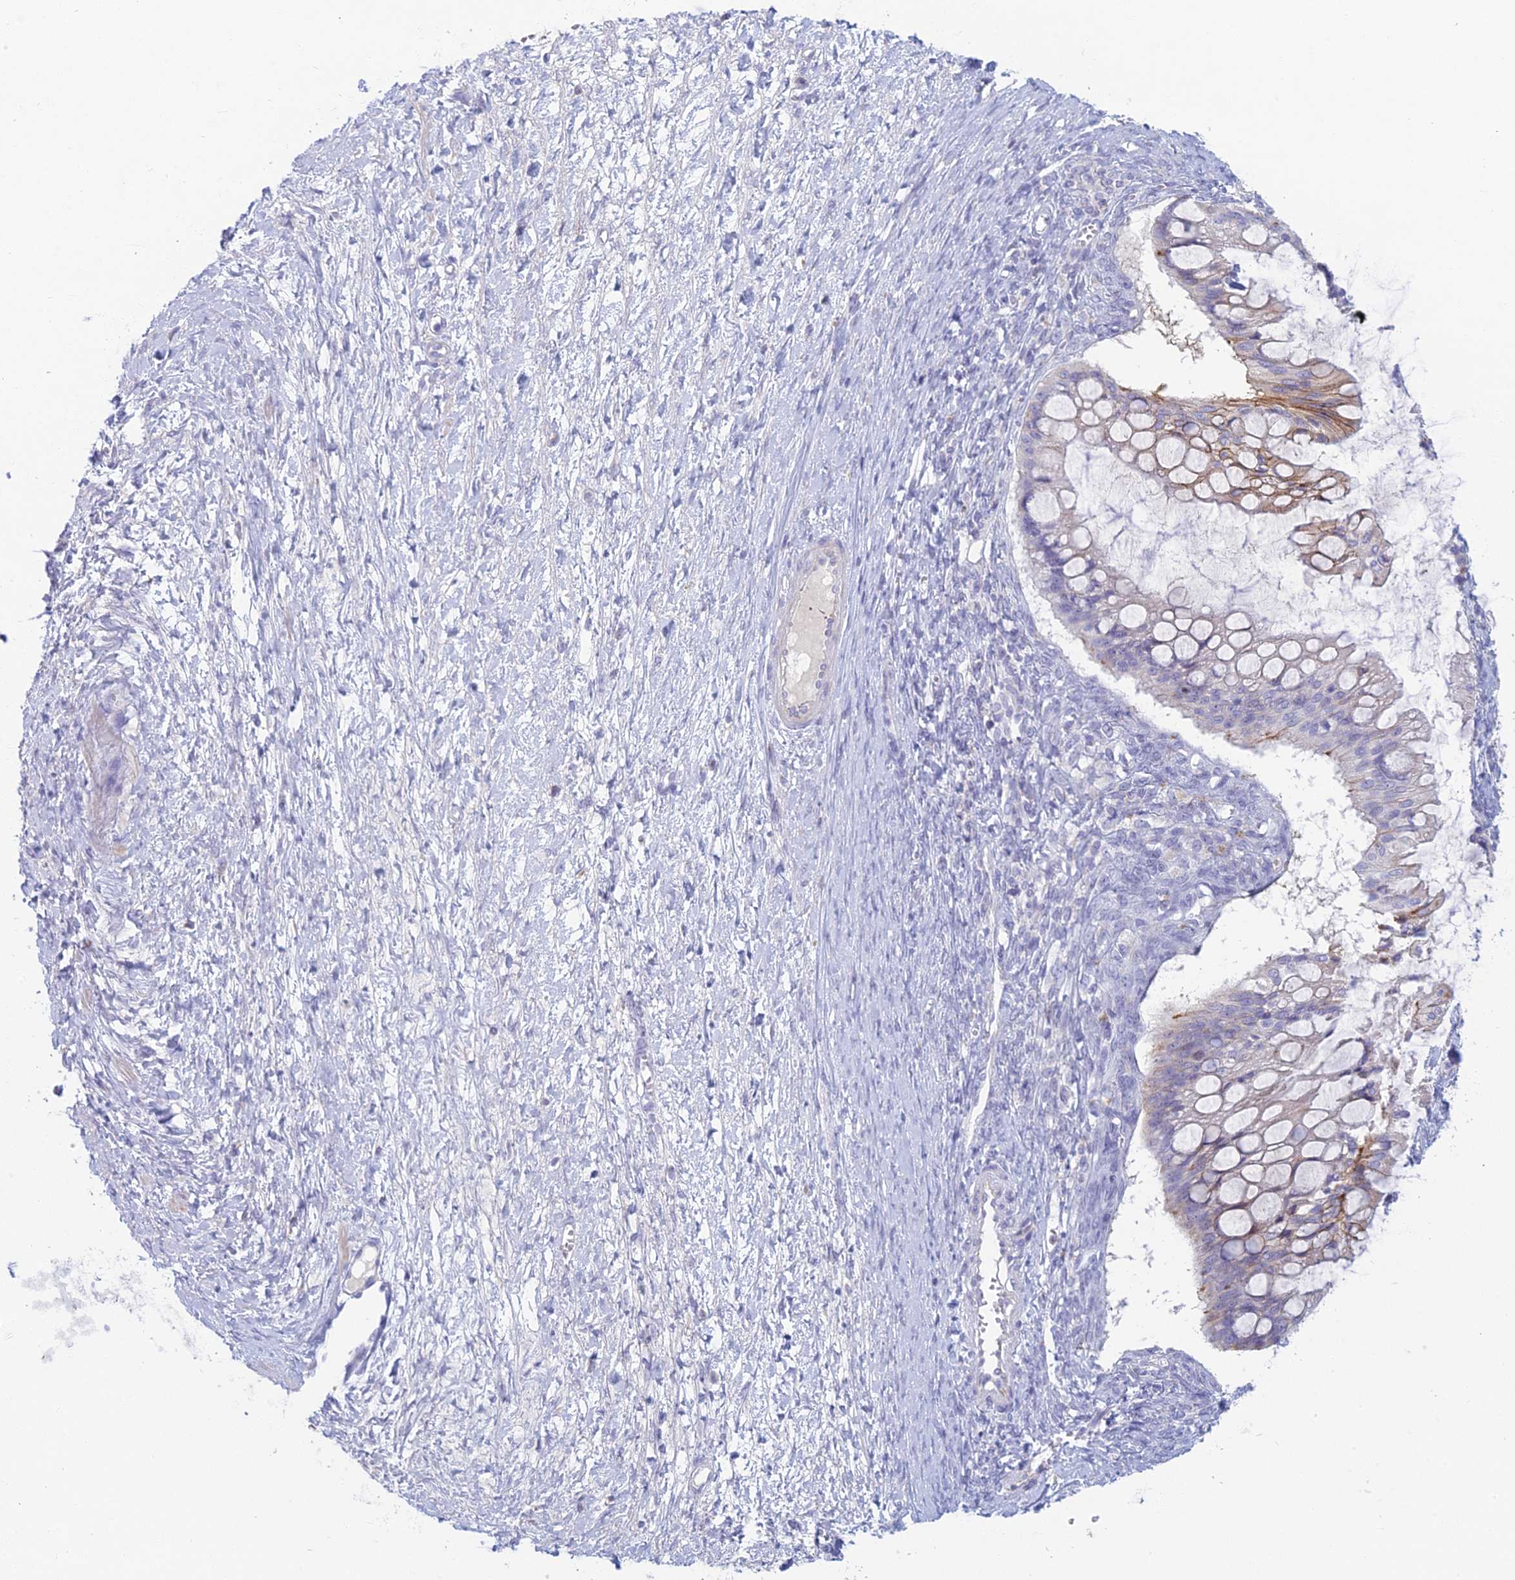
{"staining": {"intensity": "negative", "quantity": "none", "location": "none"}, "tissue": "ovarian cancer", "cell_type": "Tumor cells", "image_type": "cancer", "snomed": [{"axis": "morphology", "description": "Cystadenocarcinoma, mucinous, NOS"}, {"axis": "topography", "description": "Ovary"}], "caption": "Tumor cells are negative for brown protein staining in ovarian mucinous cystadenocarcinoma.", "gene": "FERD3L", "patient": {"sex": "female", "age": 73}}